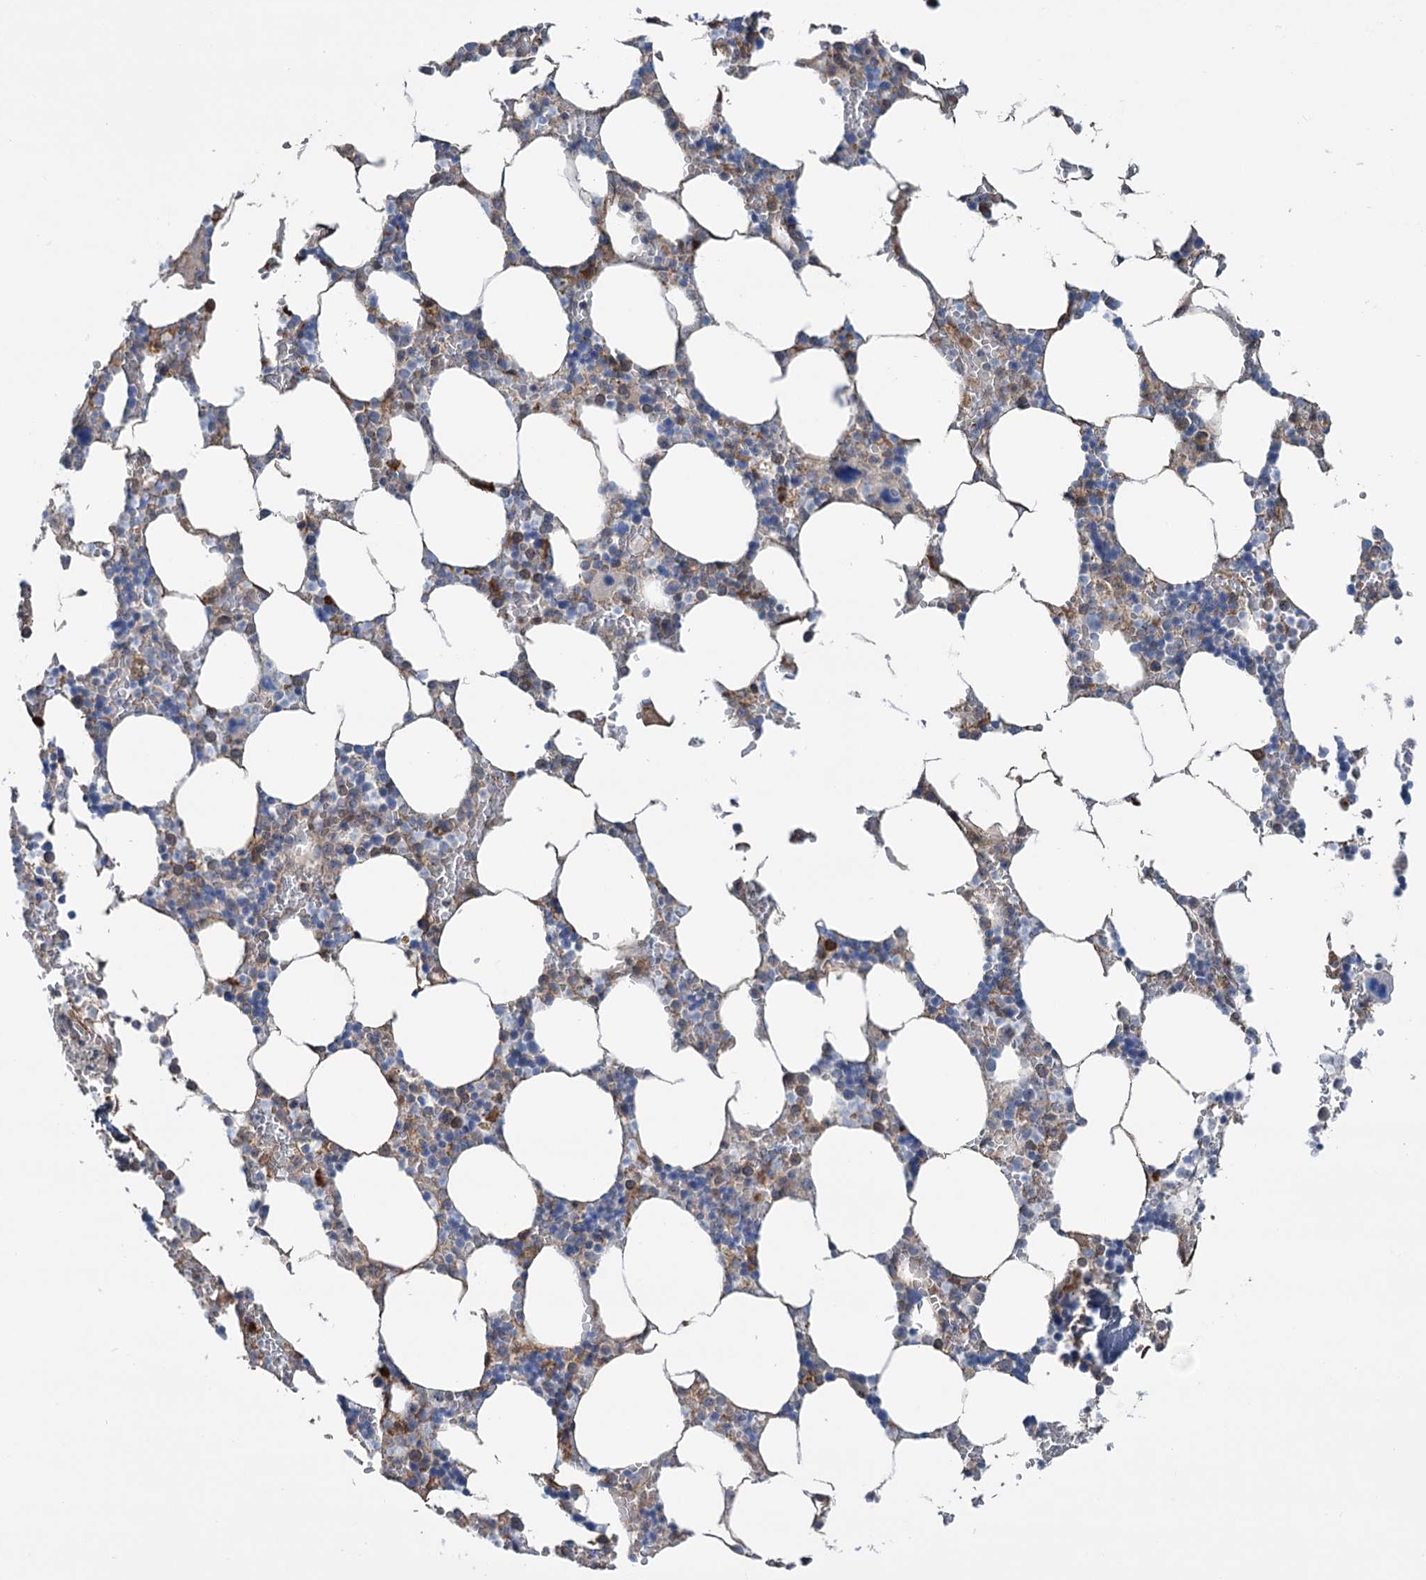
{"staining": {"intensity": "moderate", "quantity": "<25%", "location": "cytoplasmic/membranous"}, "tissue": "bone marrow", "cell_type": "Hematopoietic cells", "image_type": "normal", "snomed": [{"axis": "morphology", "description": "Normal tissue, NOS"}, {"axis": "topography", "description": "Bone marrow"}], "caption": "Bone marrow stained with IHC exhibits moderate cytoplasmic/membranous staining in about <25% of hematopoietic cells.", "gene": "LPIN1", "patient": {"sex": "male", "age": 70}}